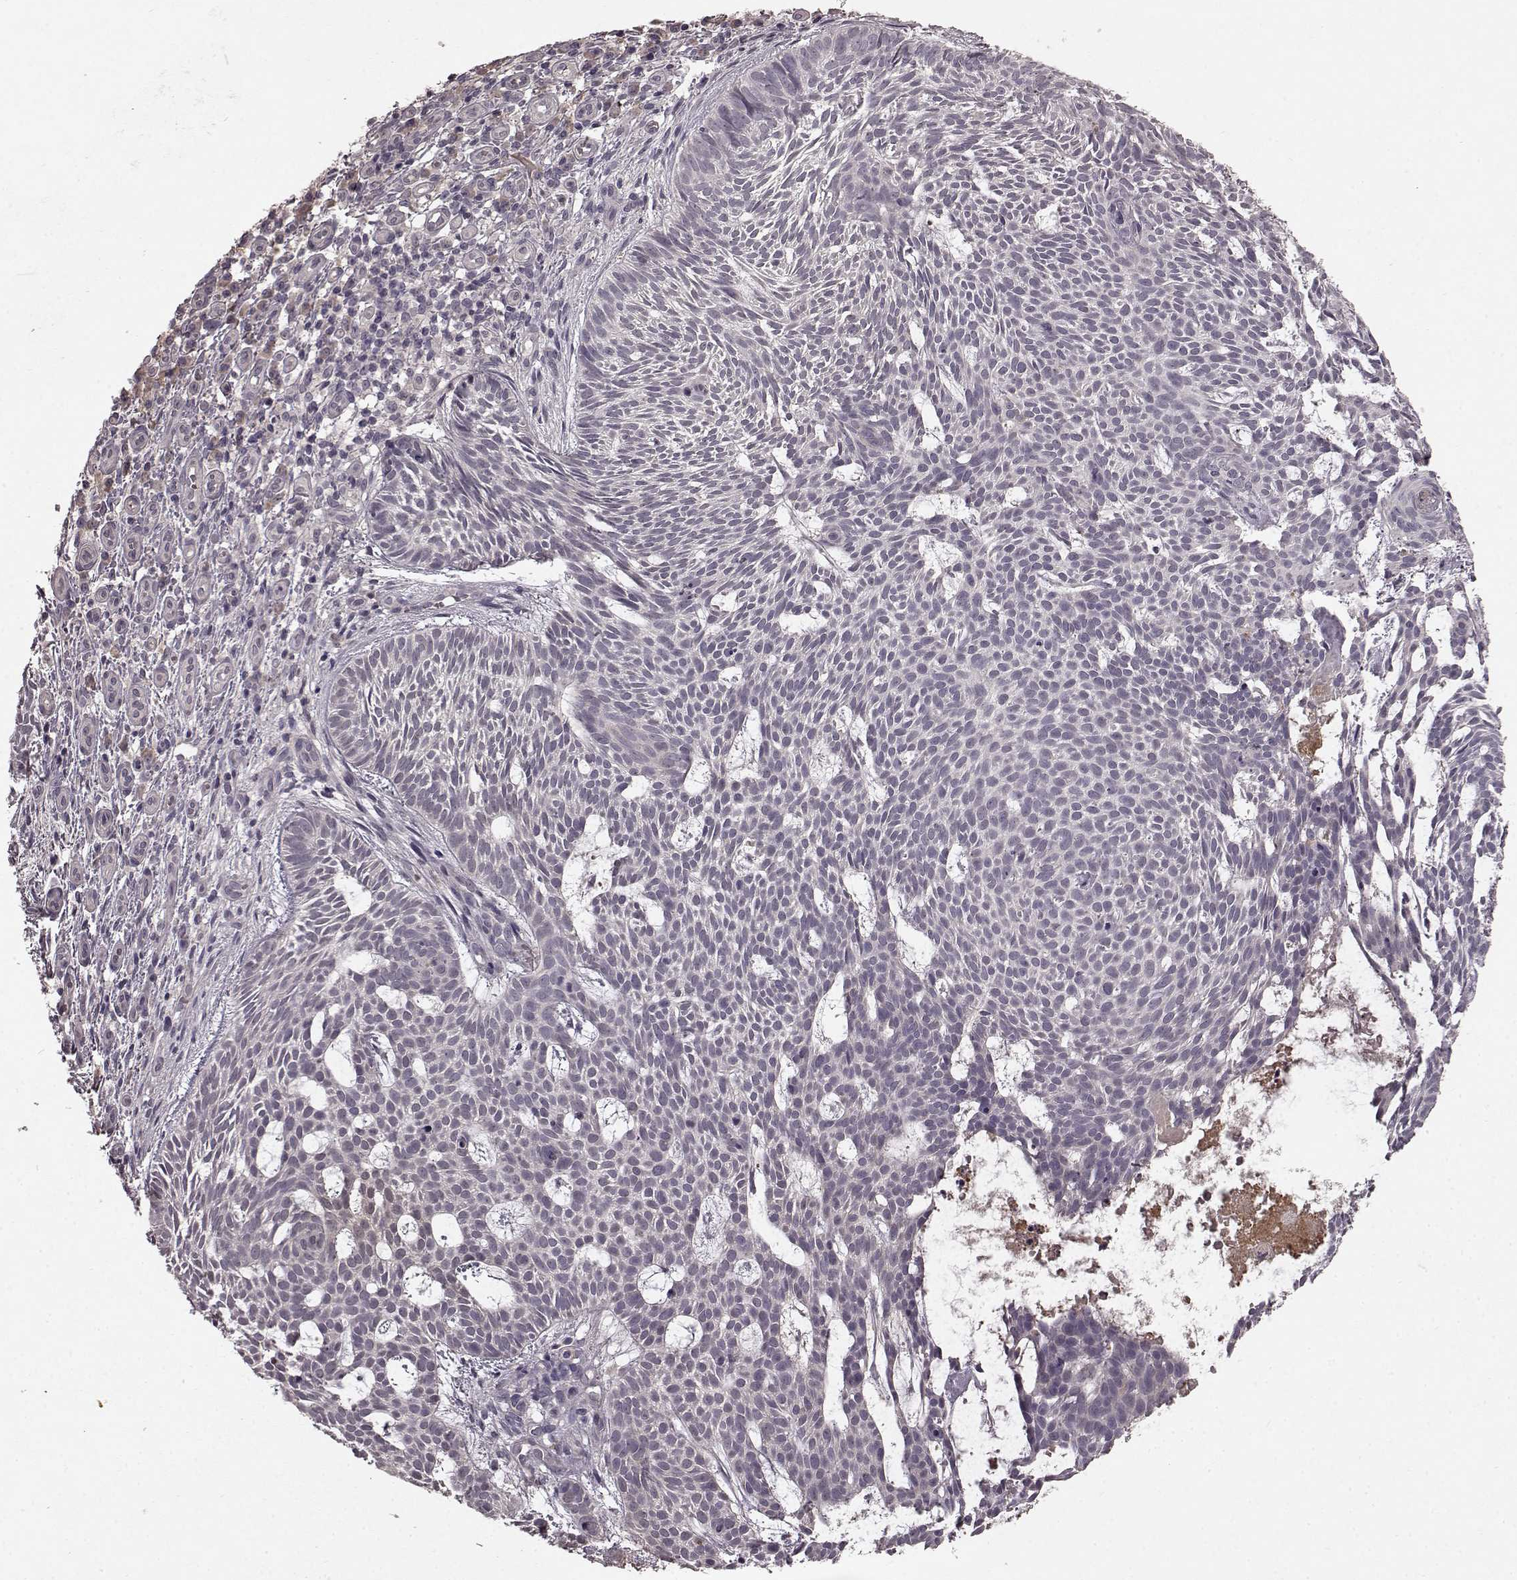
{"staining": {"intensity": "negative", "quantity": "none", "location": "none"}, "tissue": "skin cancer", "cell_type": "Tumor cells", "image_type": "cancer", "snomed": [{"axis": "morphology", "description": "Basal cell carcinoma"}, {"axis": "topography", "description": "Skin"}], "caption": "This is a photomicrograph of IHC staining of skin cancer (basal cell carcinoma), which shows no positivity in tumor cells. The staining is performed using DAB brown chromogen with nuclei counter-stained in using hematoxylin.", "gene": "SLC22A18", "patient": {"sex": "male", "age": 59}}